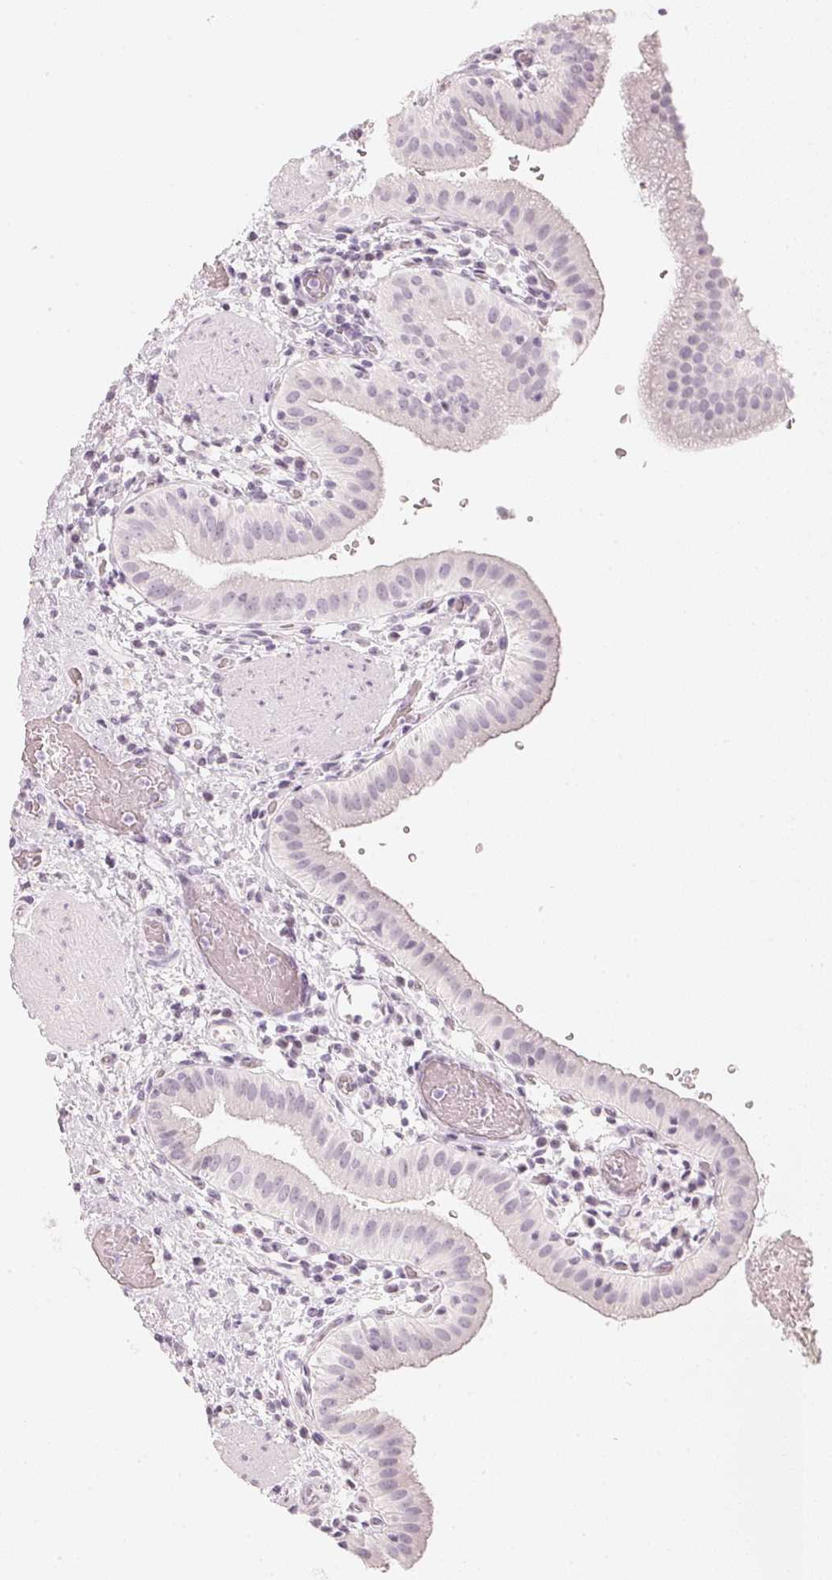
{"staining": {"intensity": "negative", "quantity": "none", "location": "none"}, "tissue": "gallbladder", "cell_type": "Glandular cells", "image_type": "normal", "snomed": [{"axis": "morphology", "description": "Normal tissue, NOS"}, {"axis": "topography", "description": "Gallbladder"}], "caption": "IHC of normal human gallbladder shows no positivity in glandular cells. The staining was performed using DAB (3,3'-diaminobenzidine) to visualize the protein expression in brown, while the nuclei were stained in blue with hematoxylin (Magnification: 20x).", "gene": "SLC22A8", "patient": {"sex": "male", "age": 26}}